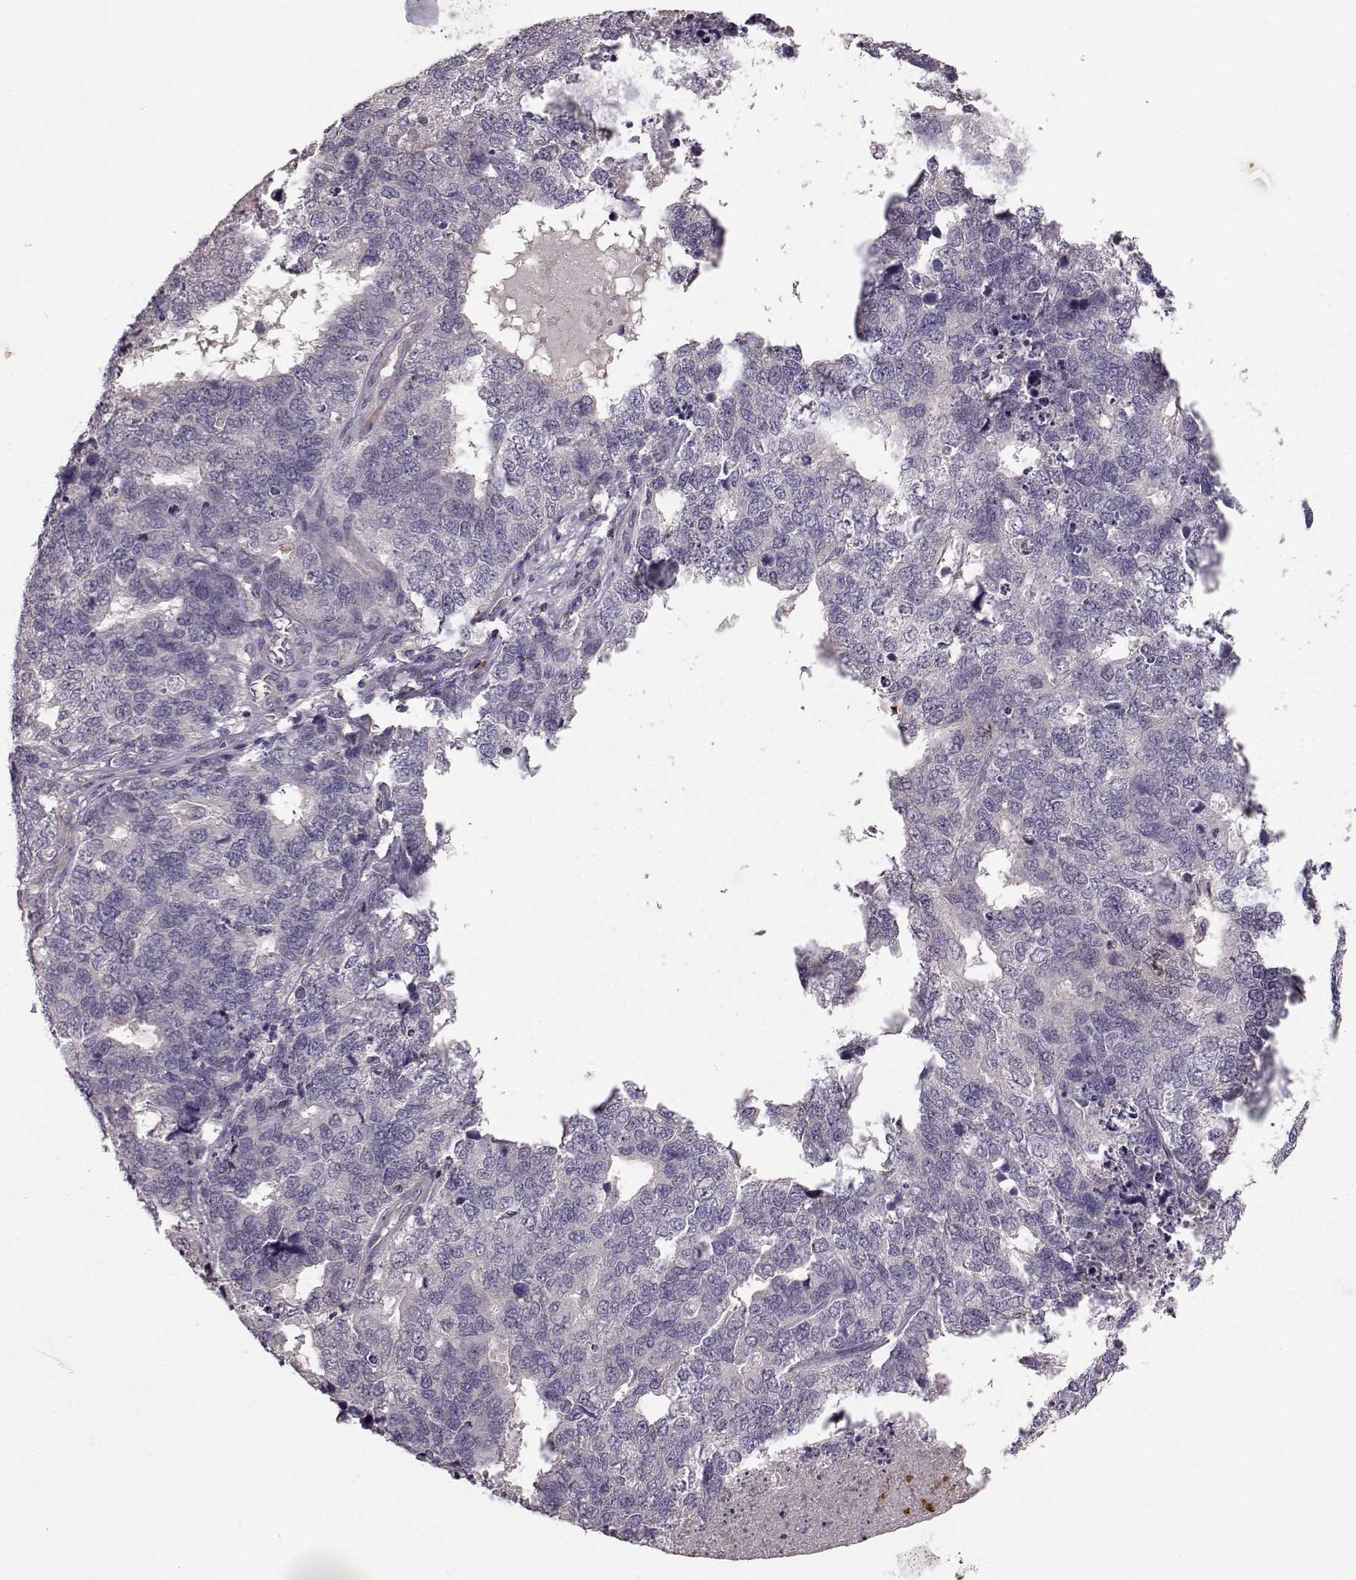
{"staining": {"intensity": "negative", "quantity": "none", "location": "none"}, "tissue": "cervical cancer", "cell_type": "Tumor cells", "image_type": "cancer", "snomed": [{"axis": "morphology", "description": "Squamous cell carcinoma, NOS"}, {"axis": "topography", "description": "Cervix"}], "caption": "DAB immunohistochemical staining of human cervical squamous cell carcinoma shows no significant staining in tumor cells.", "gene": "CCNF", "patient": {"sex": "female", "age": 63}}